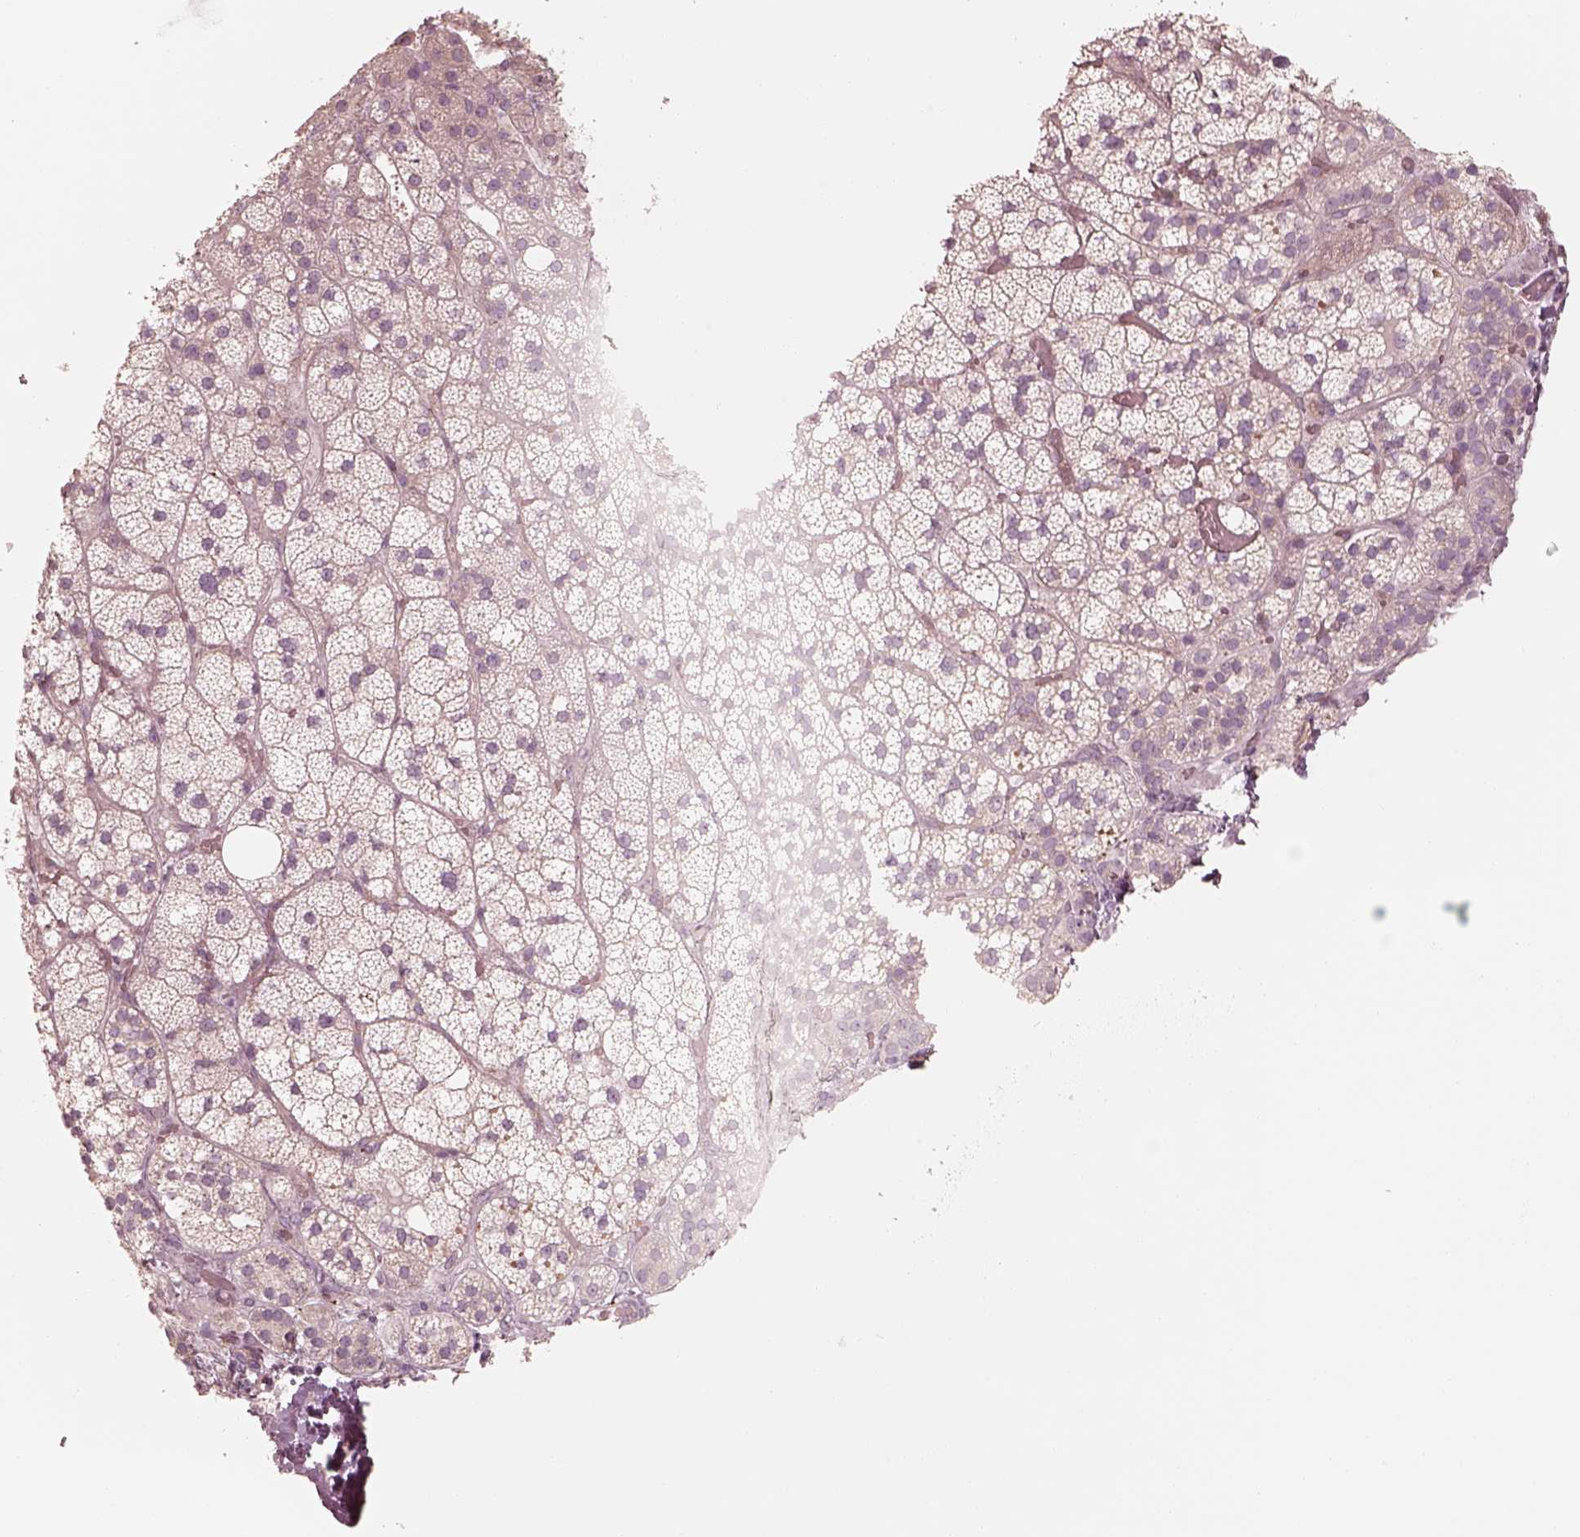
{"staining": {"intensity": "strong", "quantity": "25%-75%", "location": "cytoplasmic/membranous"}, "tissue": "adrenal gland", "cell_type": "Glandular cells", "image_type": "normal", "snomed": [{"axis": "morphology", "description": "Normal tissue, NOS"}, {"axis": "topography", "description": "Adrenal gland"}], "caption": "Protein analysis of normal adrenal gland reveals strong cytoplasmic/membranous positivity in about 25%-75% of glandular cells. (DAB IHC with brightfield microscopy, high magnification).", "gene": "RAB3C", "patient": {"sex": "male", "age": 53}}